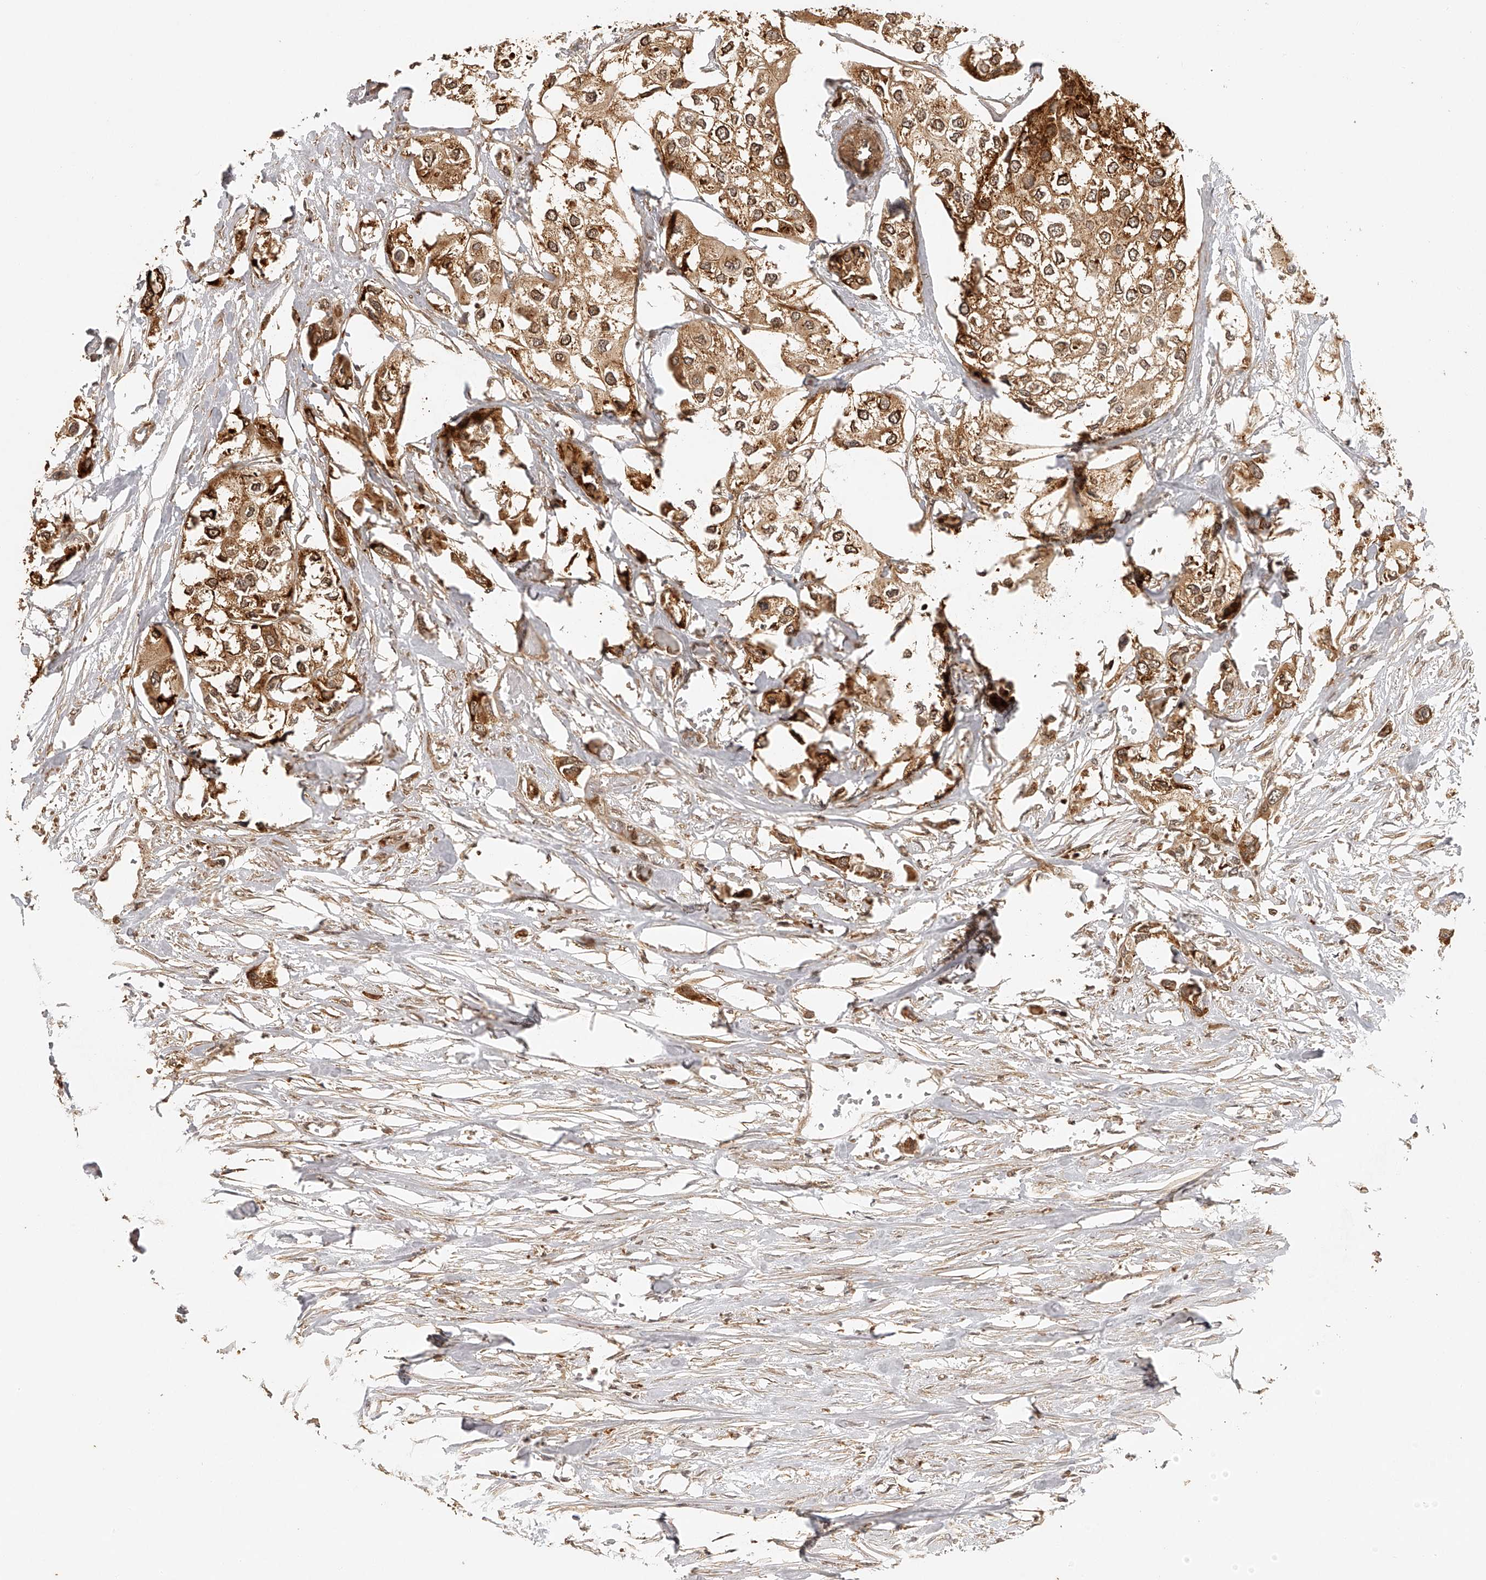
{"staining": {"intensity": "moderate", "quantity": ">75%", "location": "cytoplasmic/membranous"}, "tissue": "urothelial cancer", "cell_type": "Tumor cells", "image_type": "cancer", "snomed": [{"axis": "morphology", "description": "Urothelial carcinoma, High grade"}, {"axis": "topography", "description": "Urinary bladder"}], "caption": "An image of human urothelial cancer stained for a protein shows moderate cytoplasmic/membranous brown staining in tumor cells. (DAB (3,3'-diaminobenzidine) IHC, brown staining for protein, blue staining for nuclei).", "gene": "BCL2L11", "patient": {"sex": "male", "age": 64}}